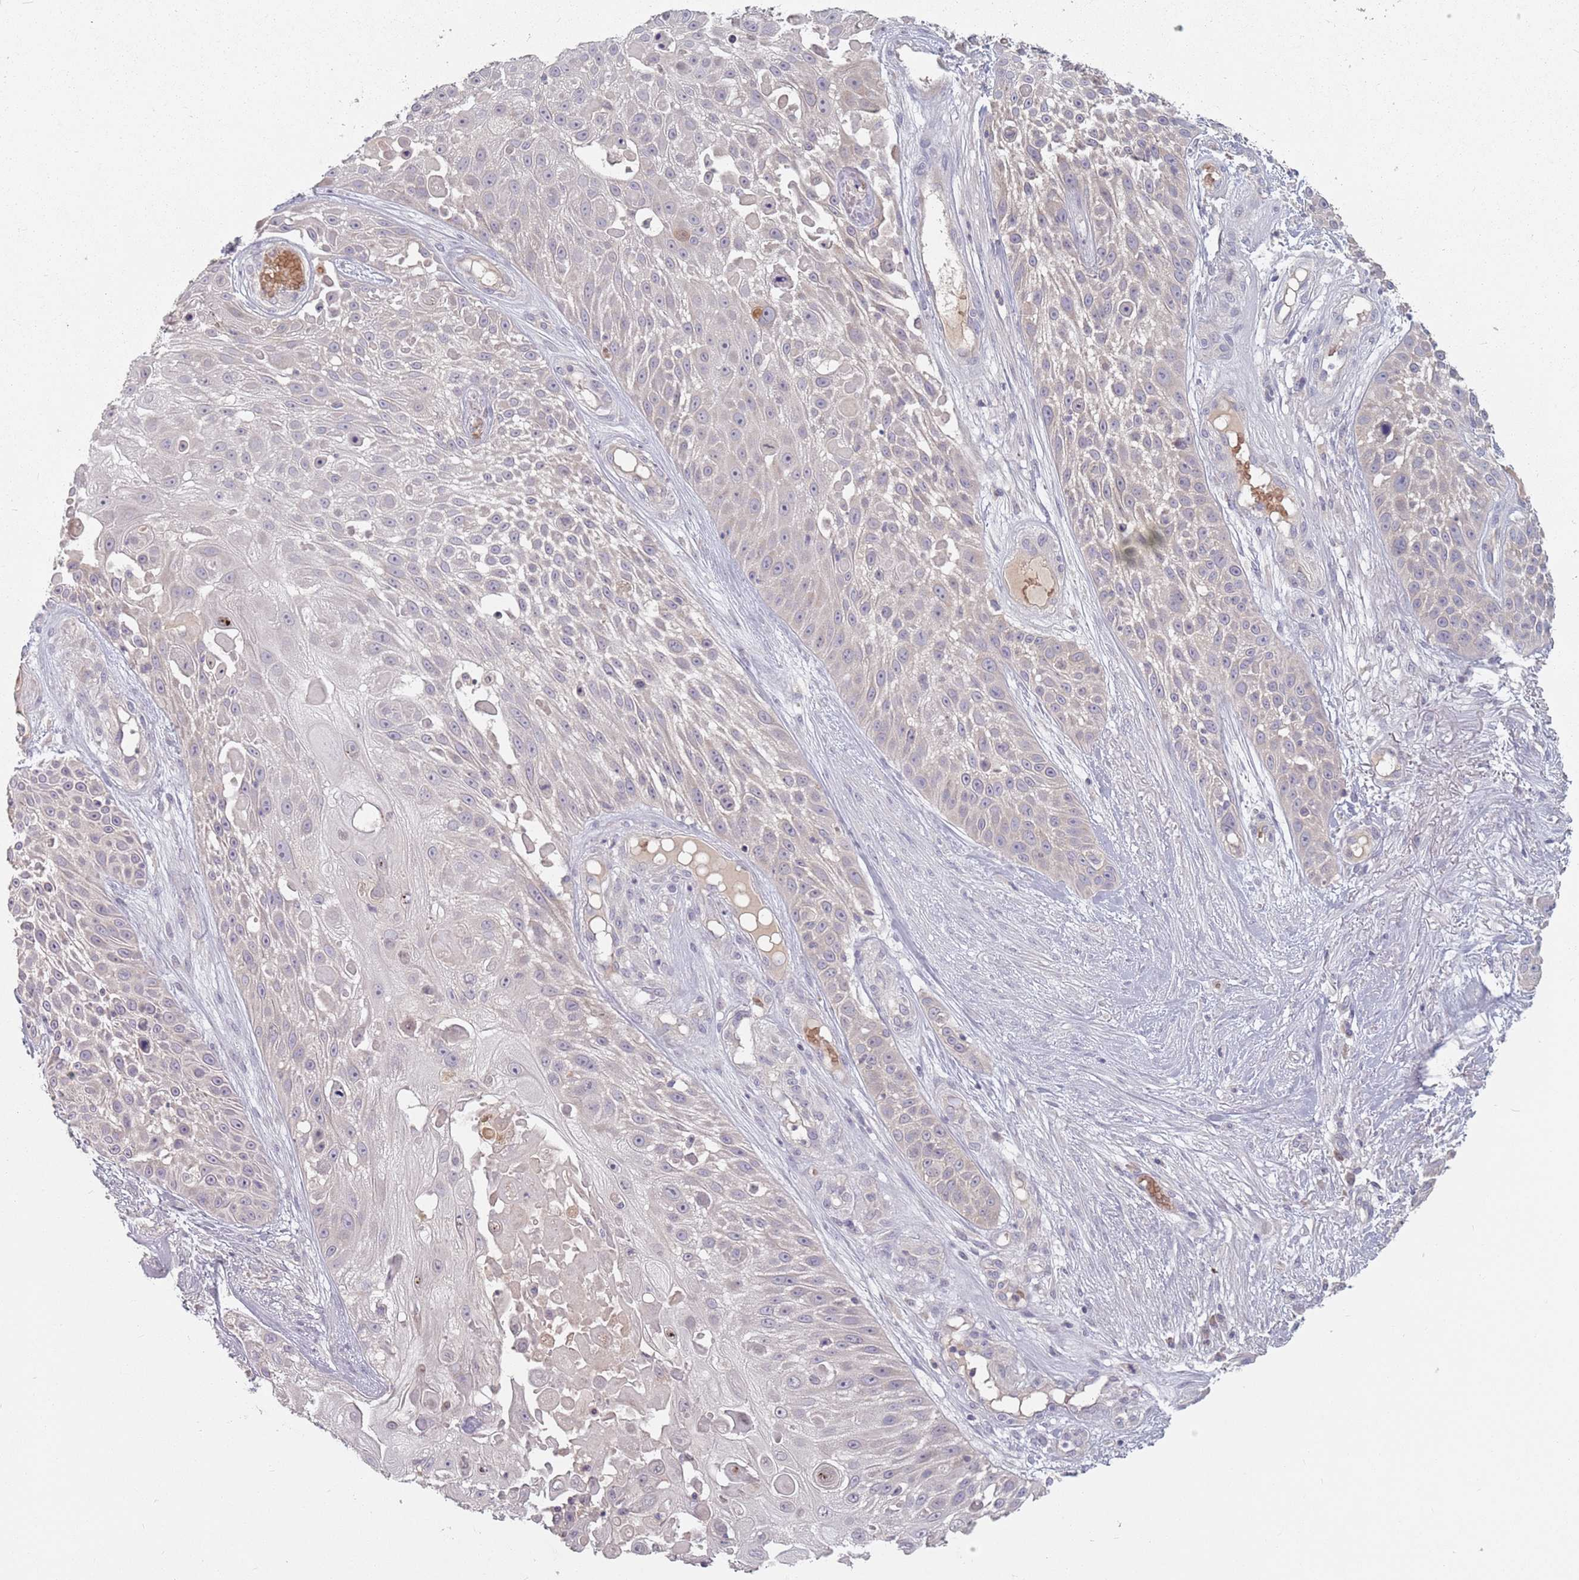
{"staining": {"intensity": "negative", "quantity": "none", "location": "none"}, "tissue": "skin cancer", "cell_type": "Tumor cells", "image_type": "cancer", "snomed": [{"axis": "morphology", "description": "Squamous cell carcinoma, NOS"}, {"axis": "topography", "description": "Skin"}], "caption": "Immunohistochemistry micrograph of neoplastic tissue: skin cancer (squamous cell carcinoma) stained with DAB (3,3'-diaminobenzidine) exhibits no significant protein expression in tumor cells.", "gene": "ASB13", "patient": {"sex": "female", "age": 86}}